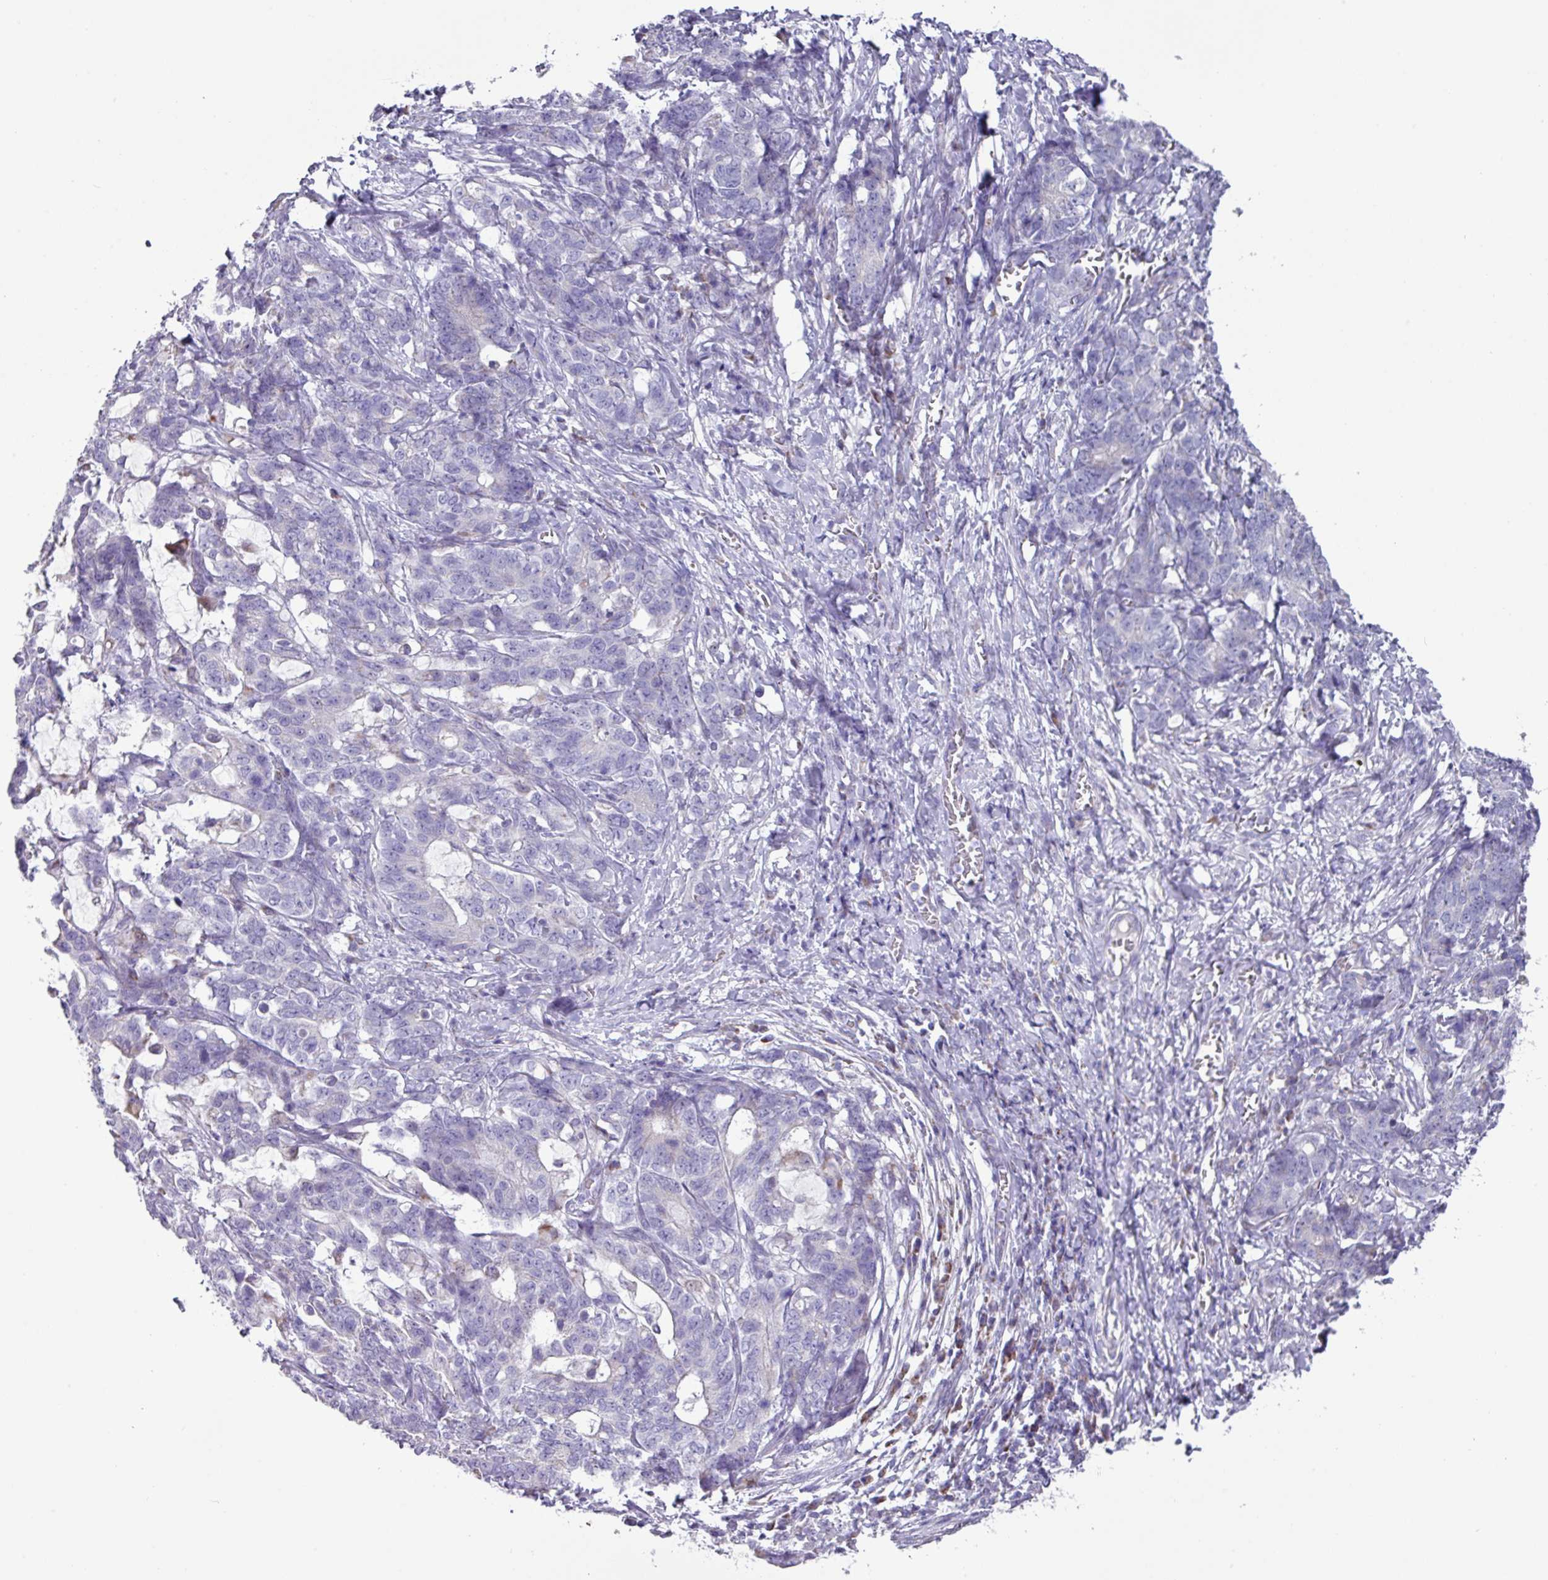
{"staining": {"intensity": "negative", "quantity": "none", "location": "none"}, "tissue": "stomach cancer", "cell_type": "Tumor cells", "image_type": "cancer", "snomed": [{"axis": "morphology", "description": "Normal tissue, NOS"}, {"axis": "morphology", "description": "Adenocarcinoma, NOS"}, {"axis": "topography", "description": "Stomach"}], "caption": "IHC micrograph of stomach cancer (adenocarcinoma) stained for a protein (brown), which displays no staining in tumor cells.", "gene": "MT-ND4", "patient": {"sex": "female", "age": 64}}